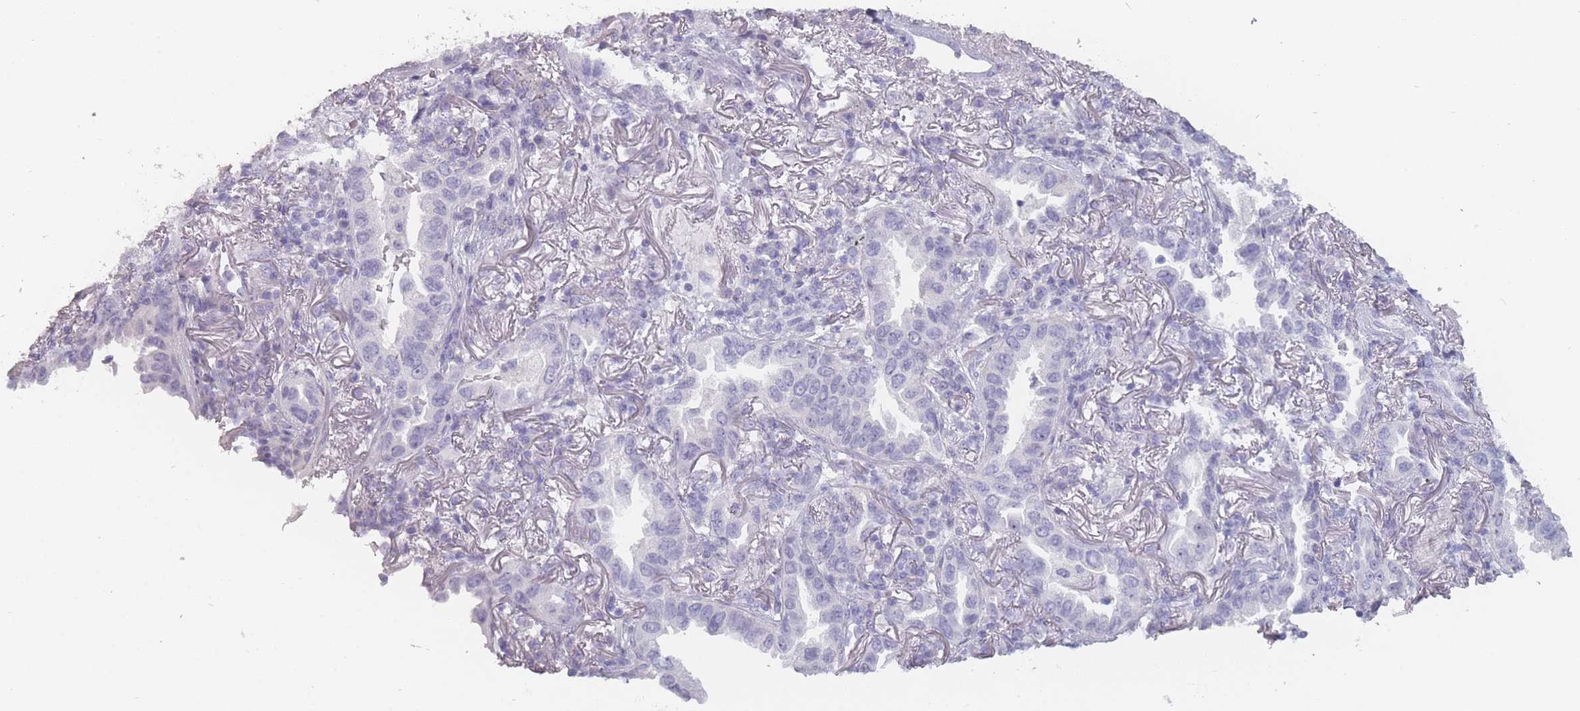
{"staining": {"intensity": "negative", "quantity": "none", "location": "none"}, "tissue": "lung cancer", "cell_type": "Tumor cells", "image_type": "cancer", "snomed": [{"axis": "morphology", "description": "Adenocarcinoma, NOS"}, {"axis": "topography", "description": "Lung"}], "caption": "Lung adenocarcinoma was stained to show a protein in brown. There is no significant expression in tumor cells.", "gene": "ROS1", "patient": {"sex": "female", "age": 69}}